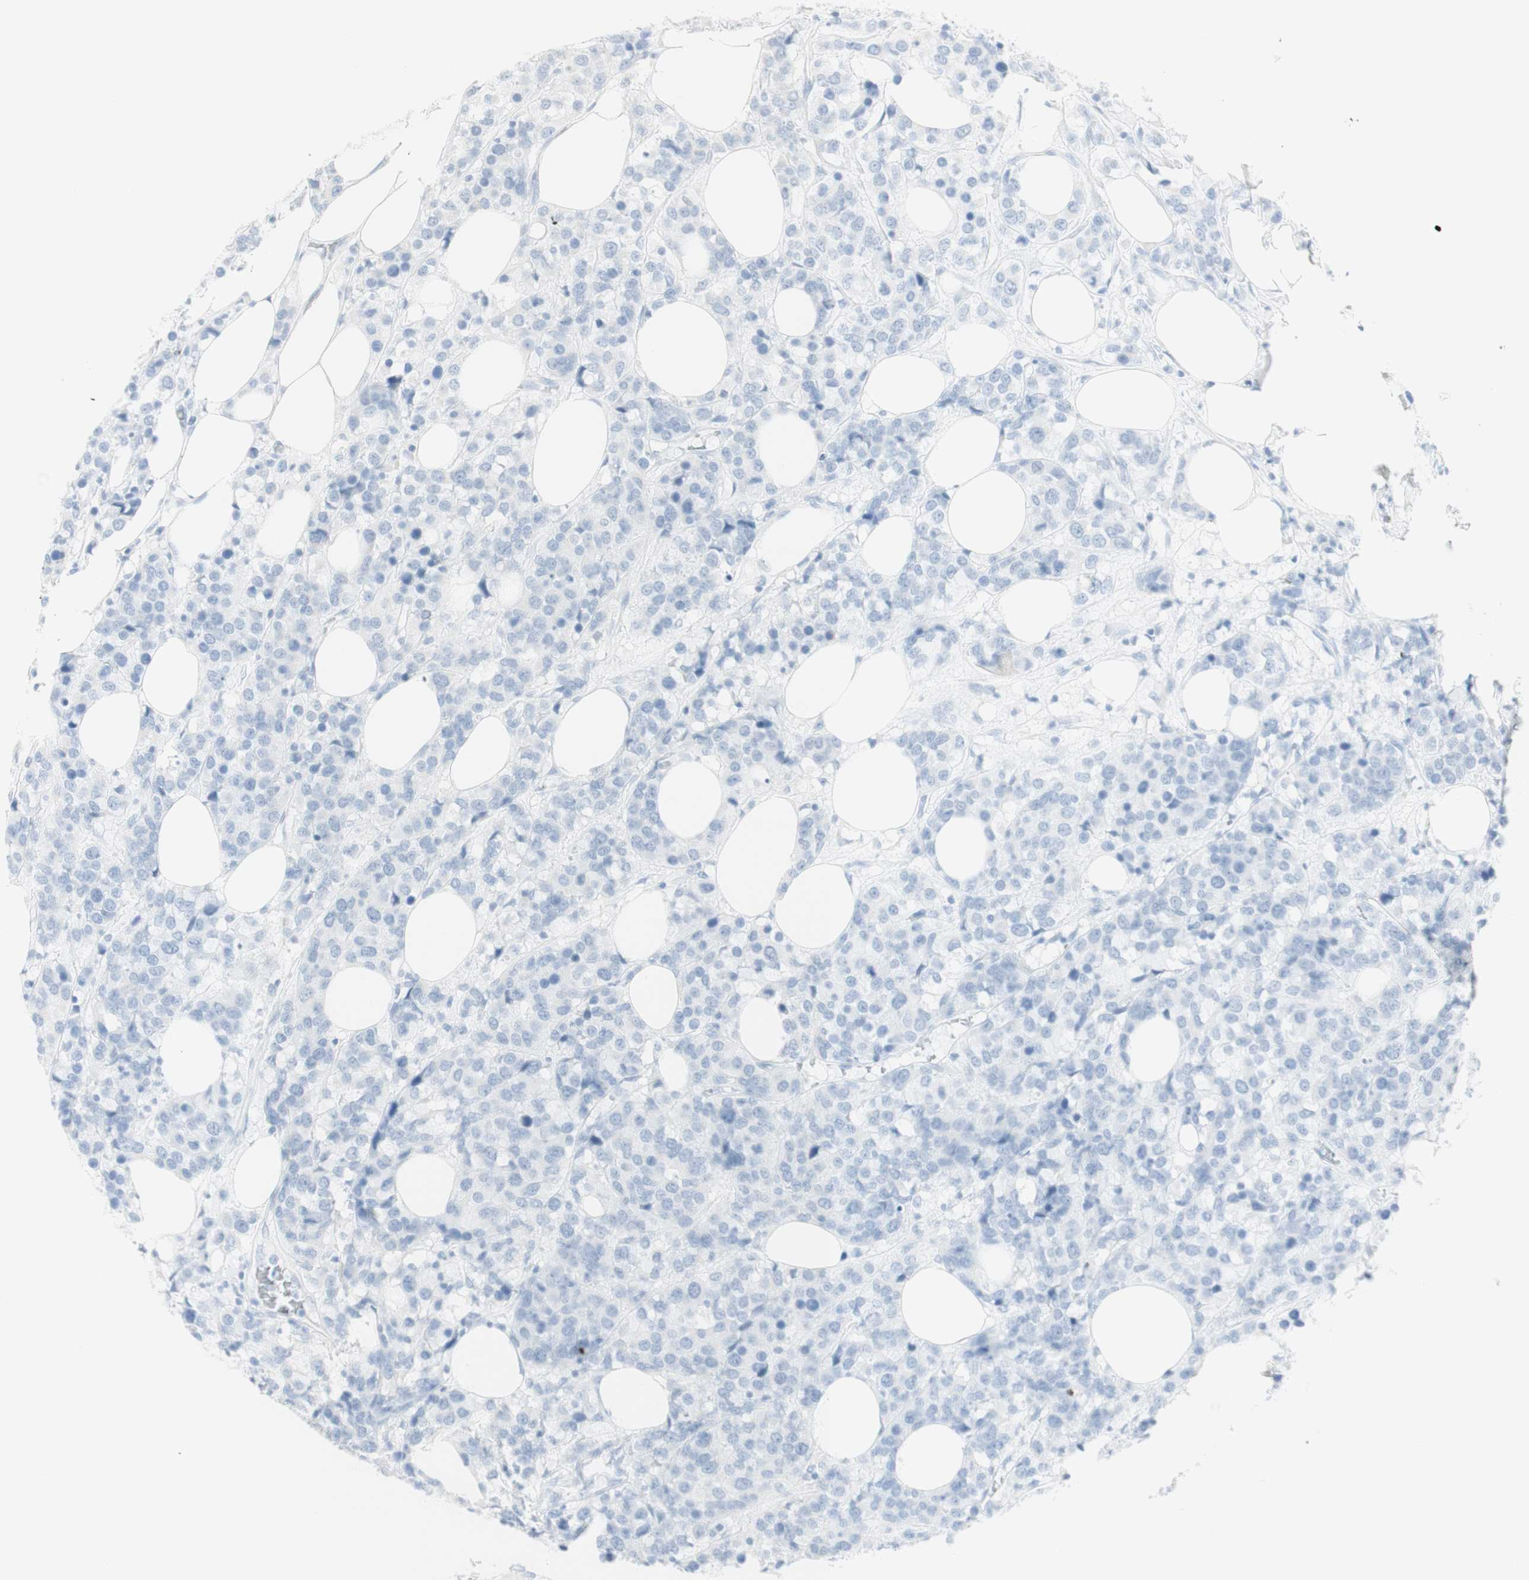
{"staining": {"intensity": "negative", "quantity": "none", "location": "none"}, "tissue": "breast cancer", "cell_type": "Tumor cells", "image_type": "cancer", "snomed": [{"axis": "morphology", "description": "Lobular carcinoma"}, {"axis": "topography", "description": "Breast"}], "caption": "Tumor cells are negative for brown protein staining in breast cancer (lobular carcinoma).", "gene": "NAPSA", "patient": {"sex": "female", "age": 59}}